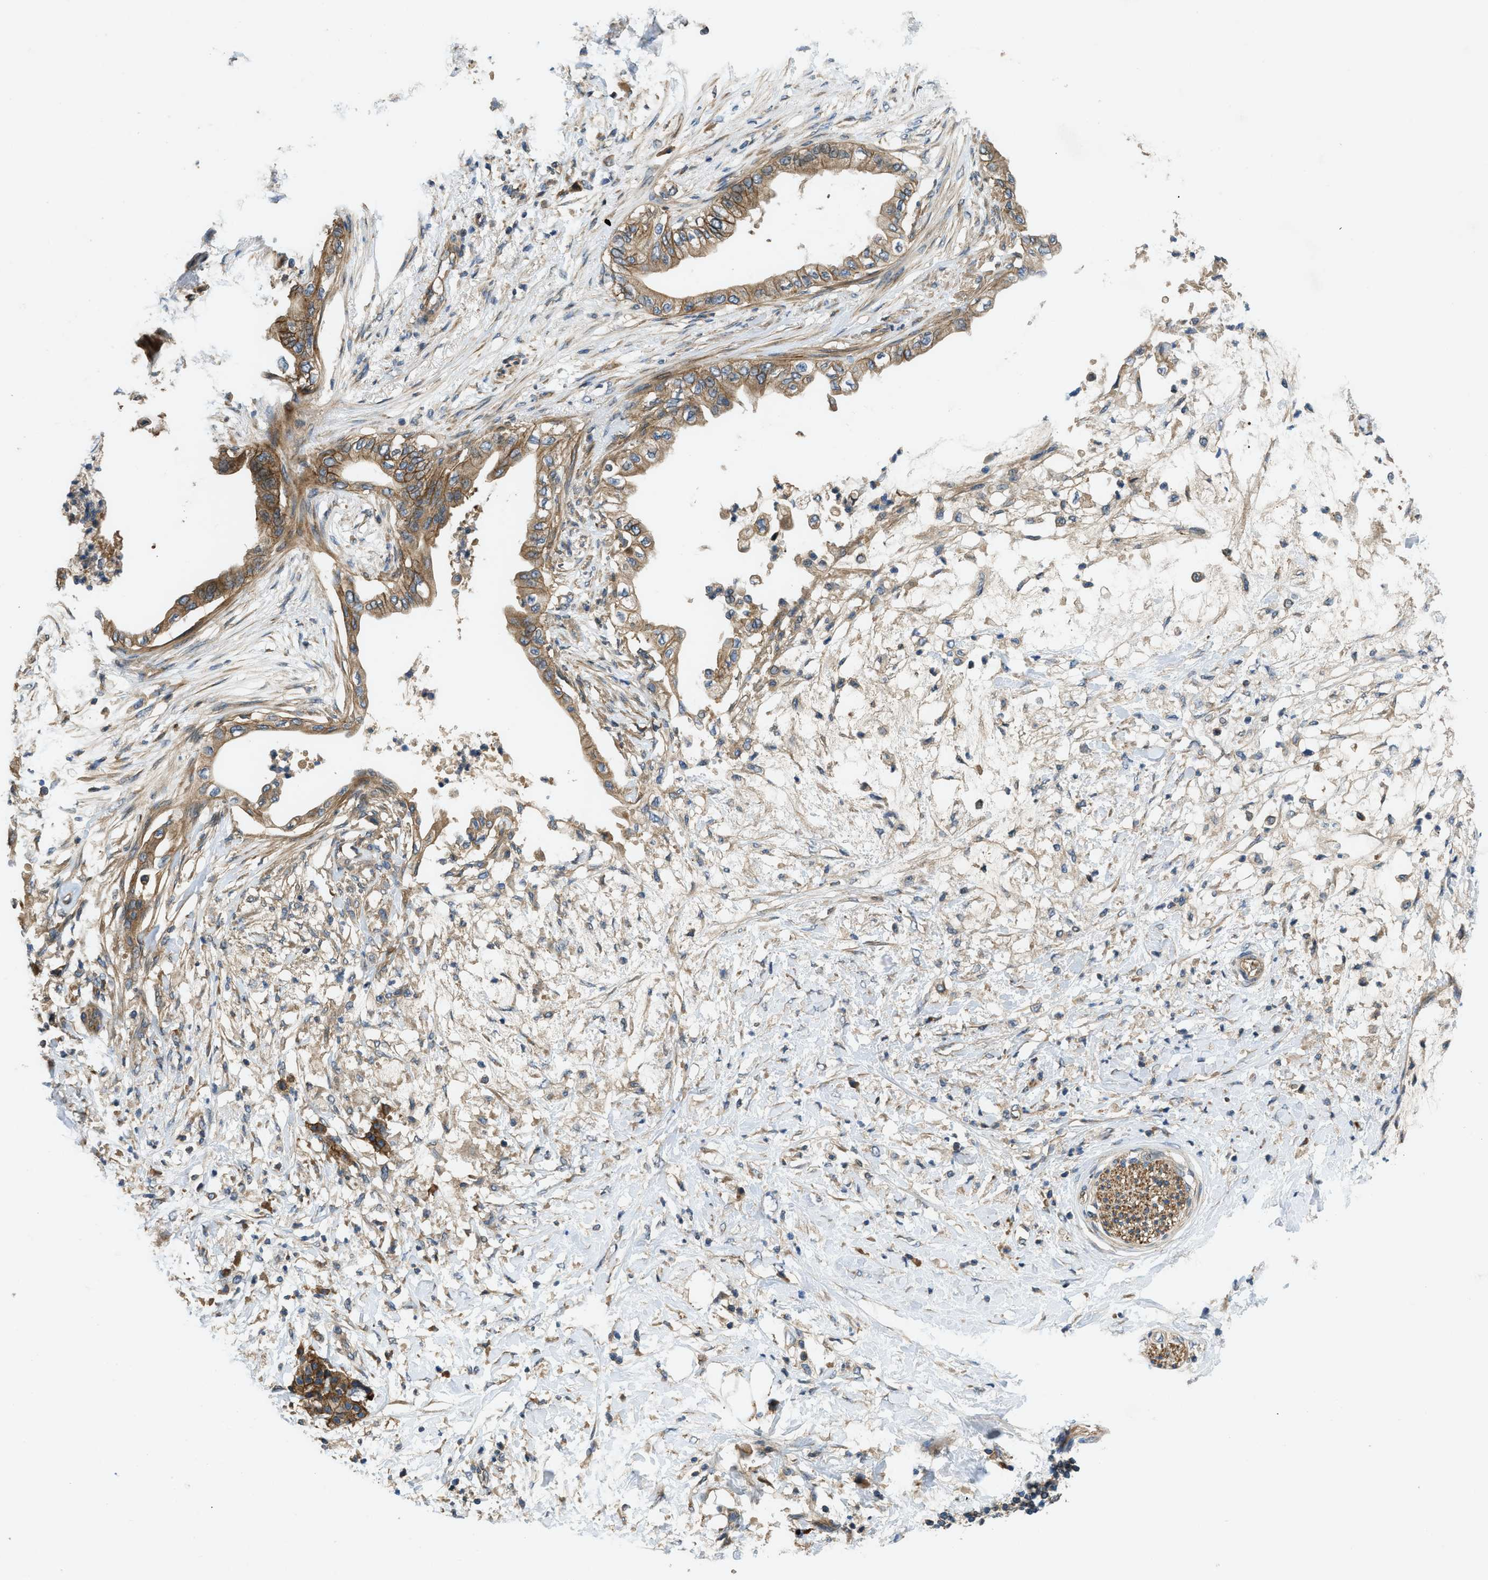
{"staining": {"intensity": "moderate", "quantity": ">75%", "location": "cytoplasmic/membranous"}, "tissue": "pancreatic cancer", "cell_type": "Tumor cells", "image_type": "cancer", "snomed": [{"axis": "morphology", "description": "Normal tissue, NOS"}, {"axis": "morphology", "description": "Adenocarcinoma, NOS"}, {"axis": "topography", "description": "Pancreas"}, {"axis": "topography", "description": "Duodenum"}], "caption": "Pancreatic cancer (adenocarcinoma) stained with immunohistochemistry (IHC) displays moderate cytoplasmic/membranous staining in about >75% of tumor cells.", "gene": "CNNM3", "patient": {"sex": "female", "age": 60}}